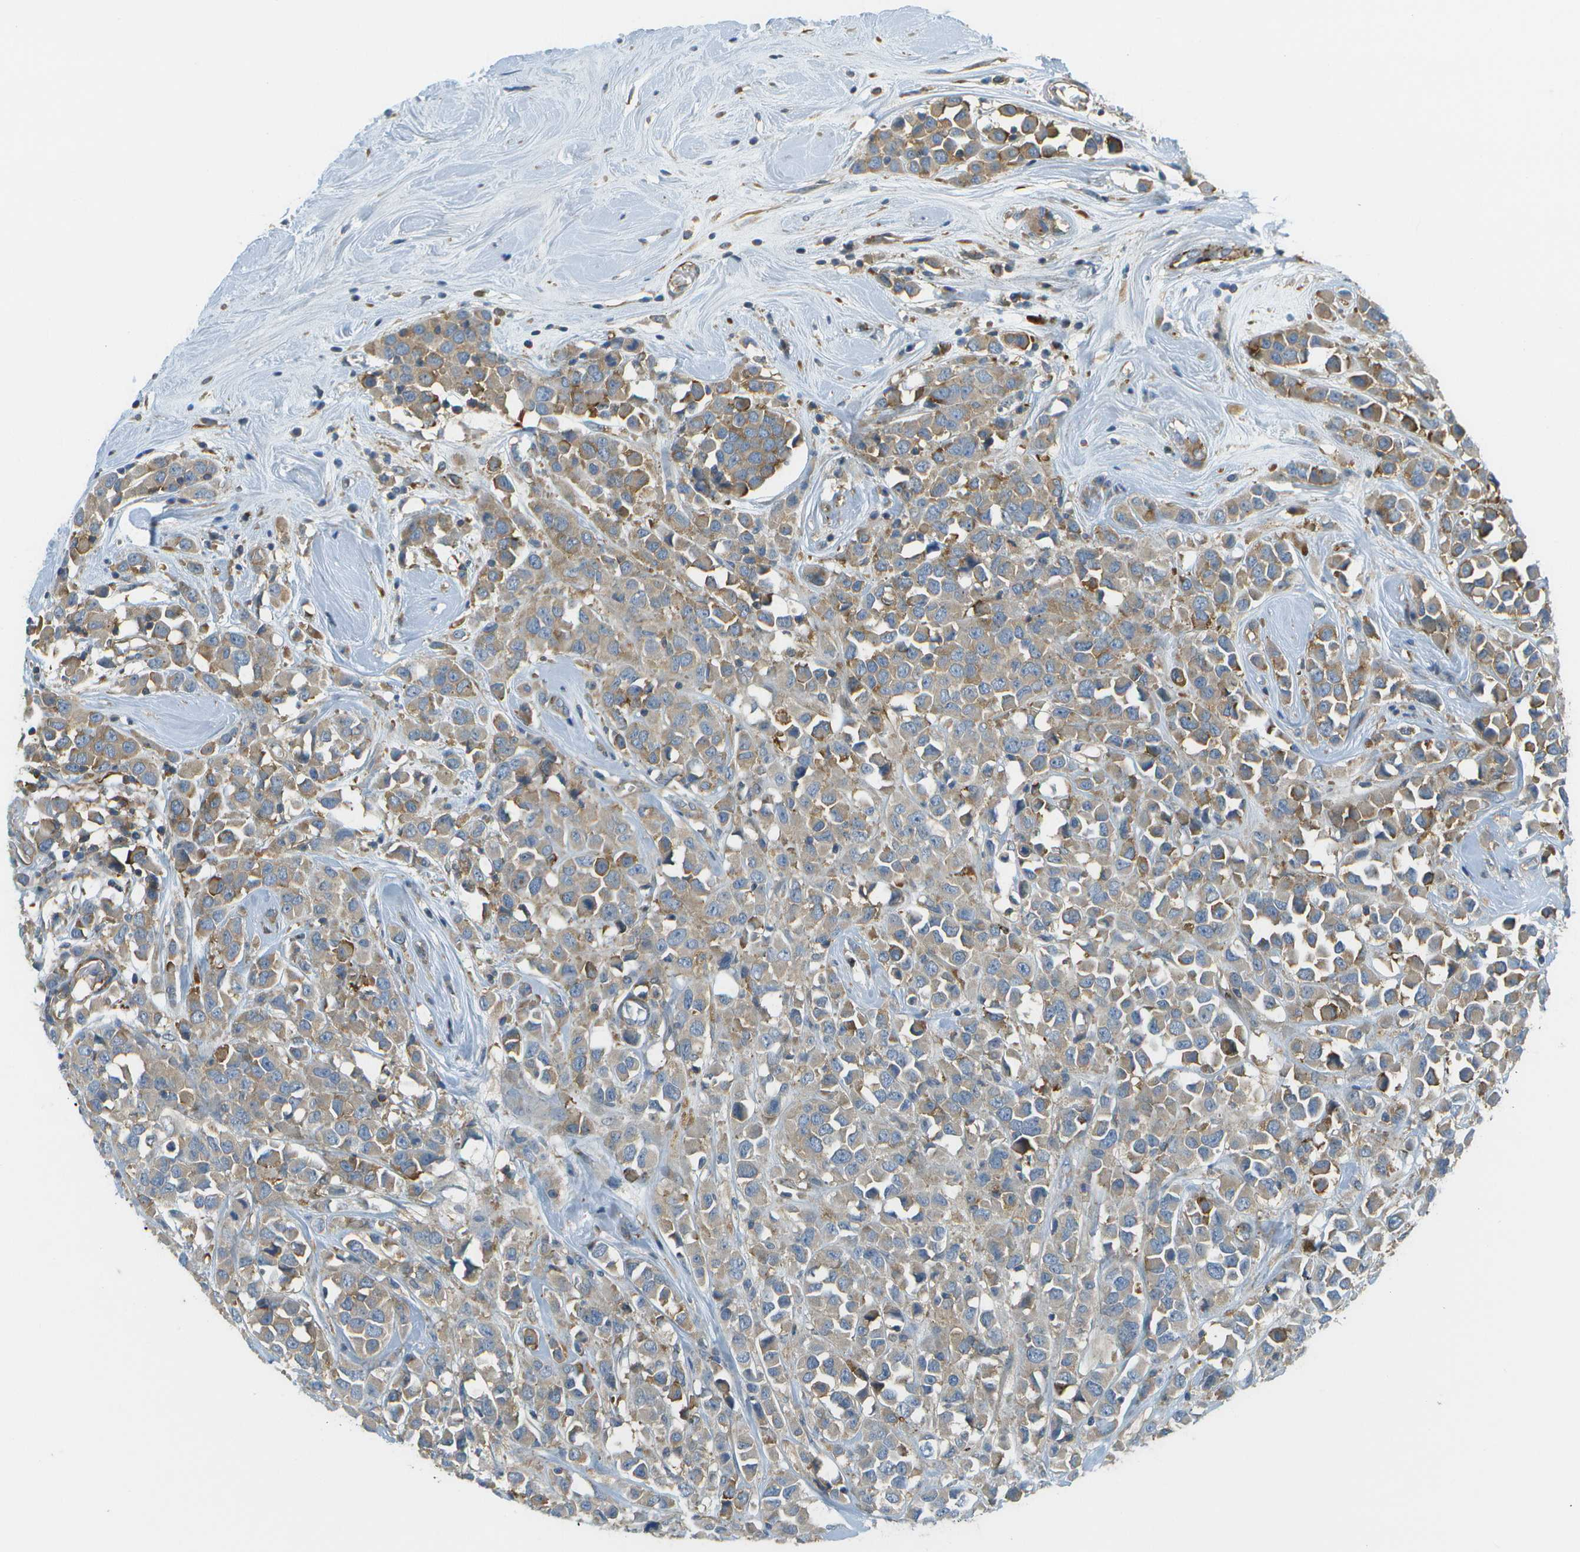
{"staining": {"intensity": "moderate", "quantity": ">75%", "location": "cytoplasmic/membranous"}, "tissue": "breast cancer", "cell_type": "Tumor cells", "image_type": "cancer", "snomed": [{"axis": "morphology", "description": "Duct carcinoma"}, {"axis": "topography", "description": "Breast"}], "caption": "Breast cancer (infiltrating ductal carcinoma) was stained to show a protein in brown. There is medium levels of moderate cytoplasmic/membranous expression in about >75% of tumor cells.", "gene": "WNK2", "patient": {"sex": "female", "age": 61}}